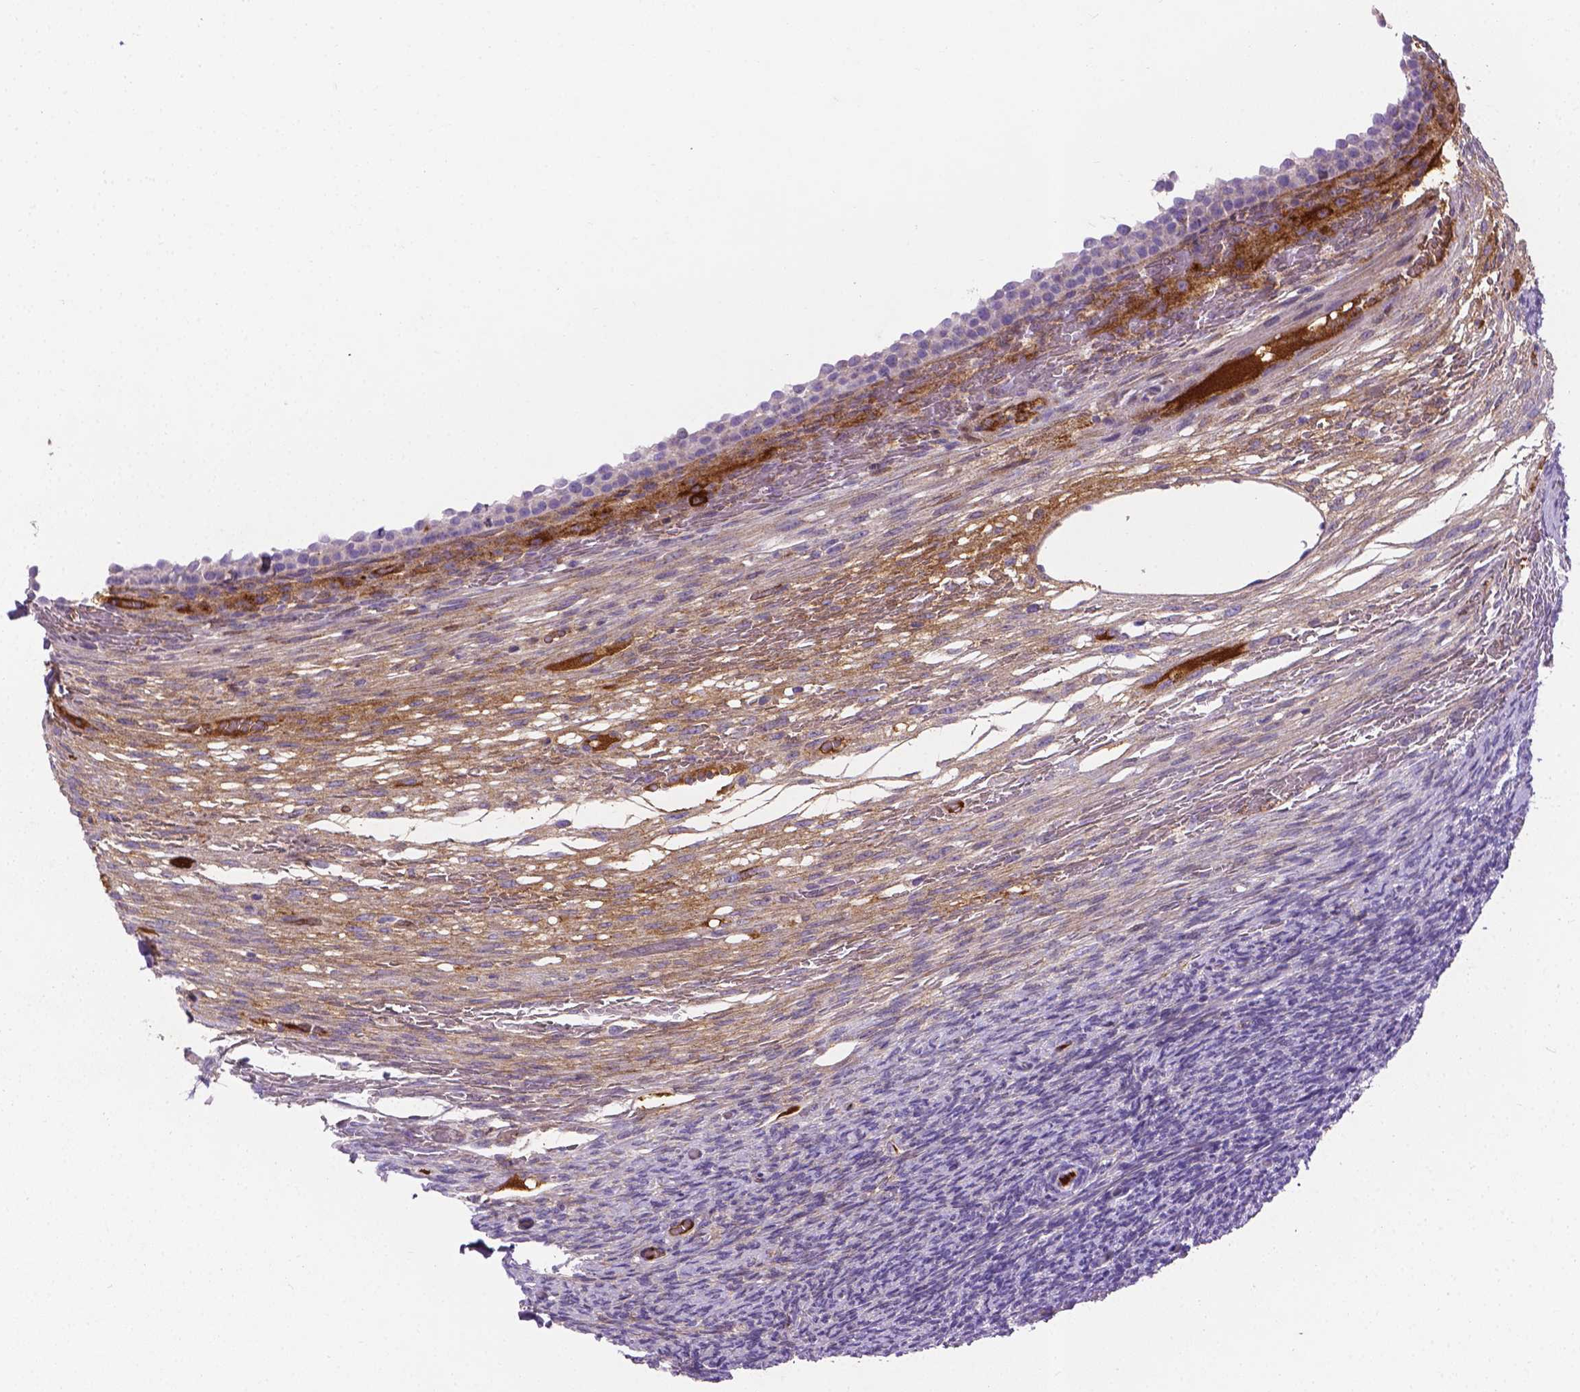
{"staining": {"intensity": "negative", "quantity": "none", "location": "none"}, "tissue": "ovary", "cell_type": "Ovarian stroma cells", "image_type": "normal", "snomed": [{"axis": "morphology", "description": "Normal tissue, NOS"}, {"axis": "topography", "description": "Ovary"}], "caption": "Ovary was stained to show a protein in brown. There is no significant expression in ovarian stroma cells. (DAB (3,3'-diaminobenzidine) immunohistochemistry visualized using brightfield microscopy, high magnification).", "gene": "APOE", "patient": {"sex": "female", "age": 34}}